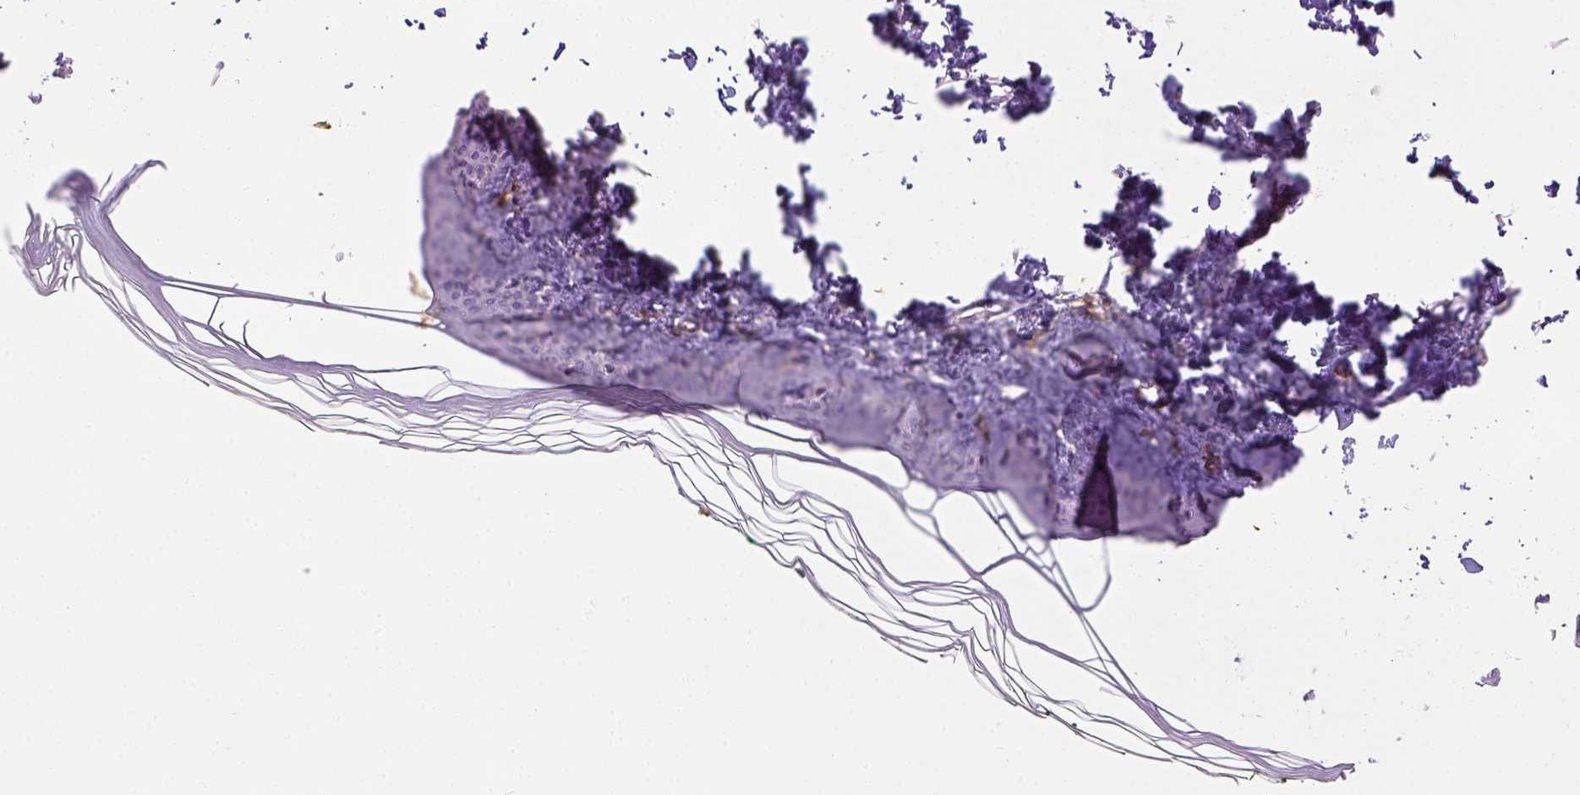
{"staining": {"intensity": "negative", "quantity": "none", "location": "none"}, "tissue": "skin", "cell_type": "Fibroblasts", "image_type": "normal", "snomed": [{"axis": "morphology", "description": "Normal tissue, NOS"}, {"axis": "topography", "description": "Skin"}, {"axis": "topography", "description": "Peripheral nerve tissue"}], "caption": "The image reveals no significant staining in fibroblasts of skin. The staining was performed using DAB to visualize the protein expression in brown, while the nuclei were stained in blue with hematoxylin (Magnification: 20x).", "gene": "ITGAM", "patient": {"sex": "female", "age": 45}}